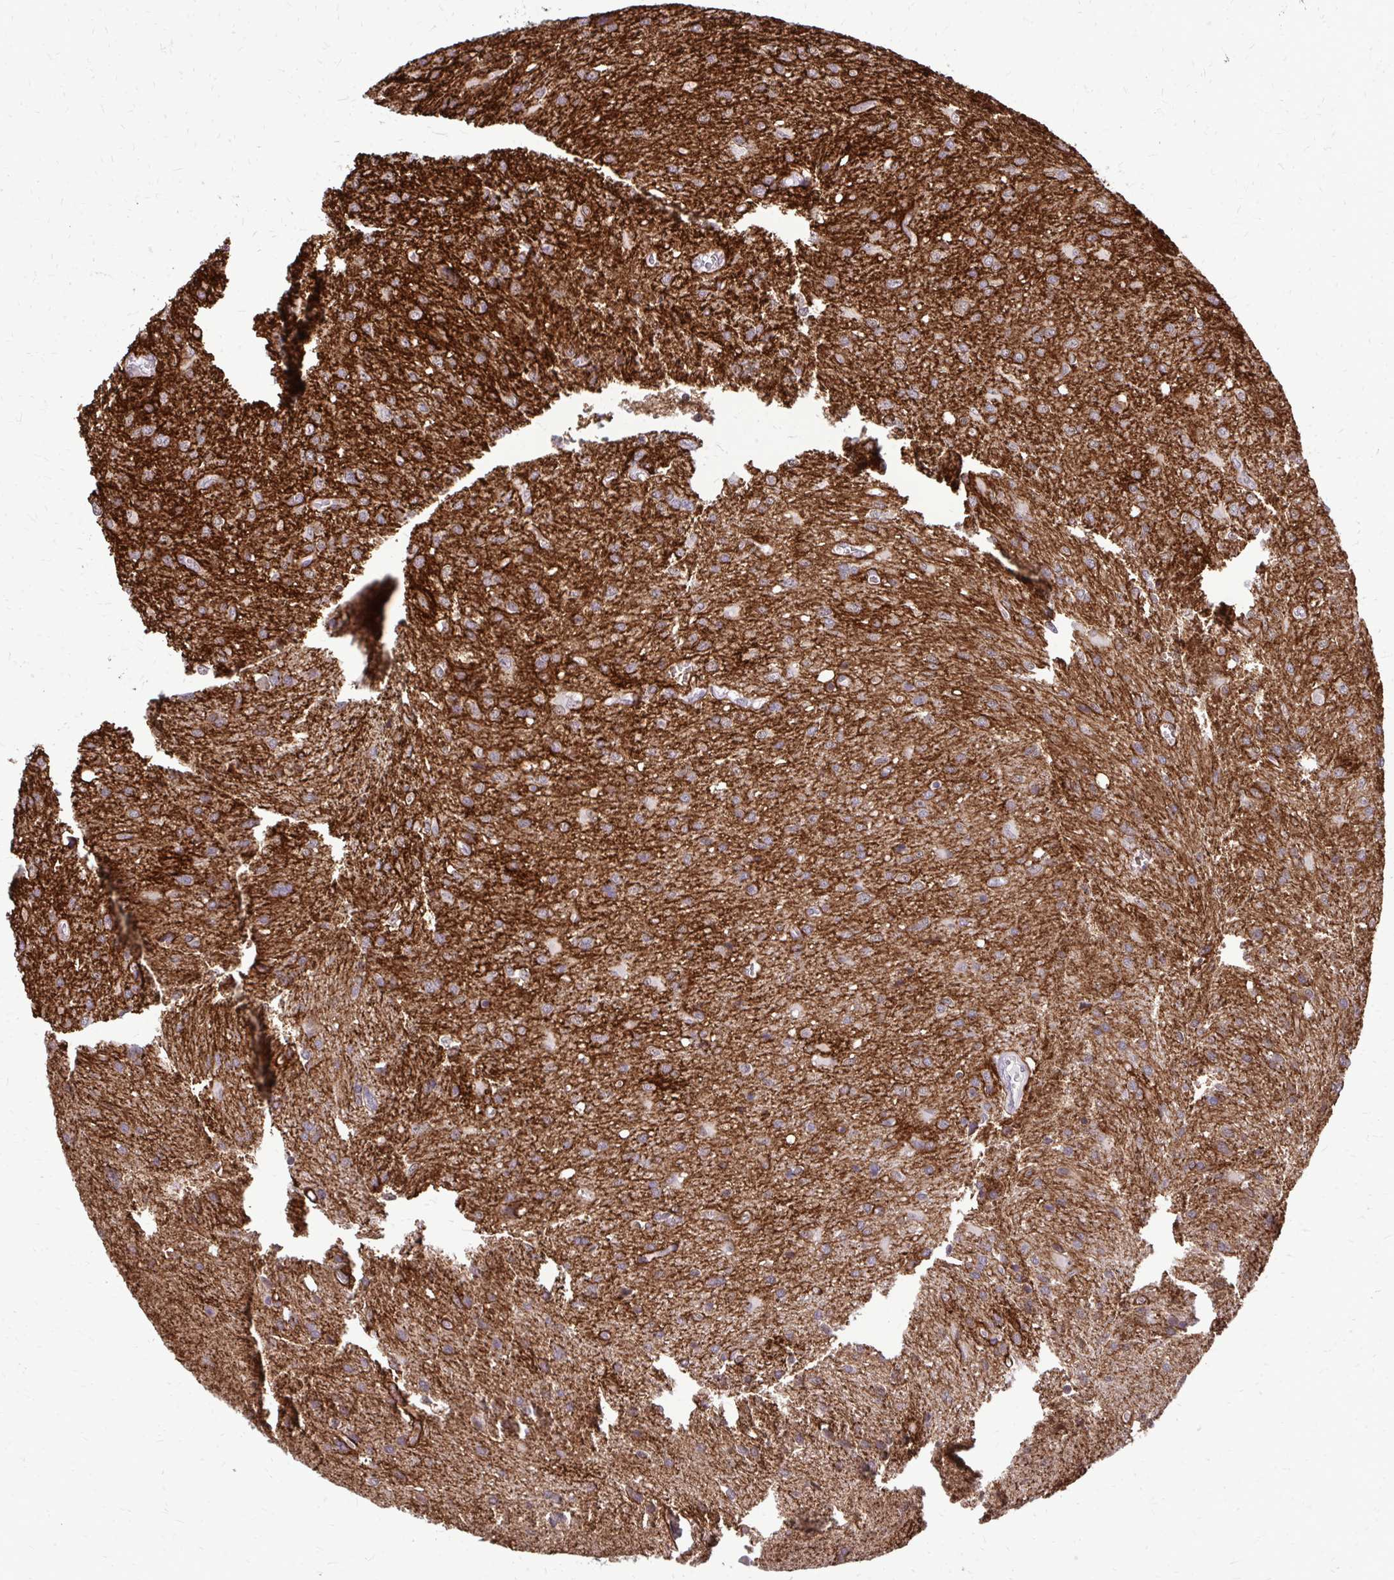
{"staining": {"intensity": "weak", "quantity": ">75%", "location": "cytoplasmic/membranous"}, "tissue": "glioma", "cell_type": "Tumor cells", "image_type": "cancer", "snomed": [{"axis": "morphology", "description": "Glioma, malignant, Low grade"}, {"axis": "topography", "description": "Brain"}], "caption": "This photomicrograph reveals IHC staining of glioma, with low weak cytoplasmic/membranous positivity in about >75% of tumor cells.", "gene": "AKAP5", "patient": {"sex": "male", "age": 66}}